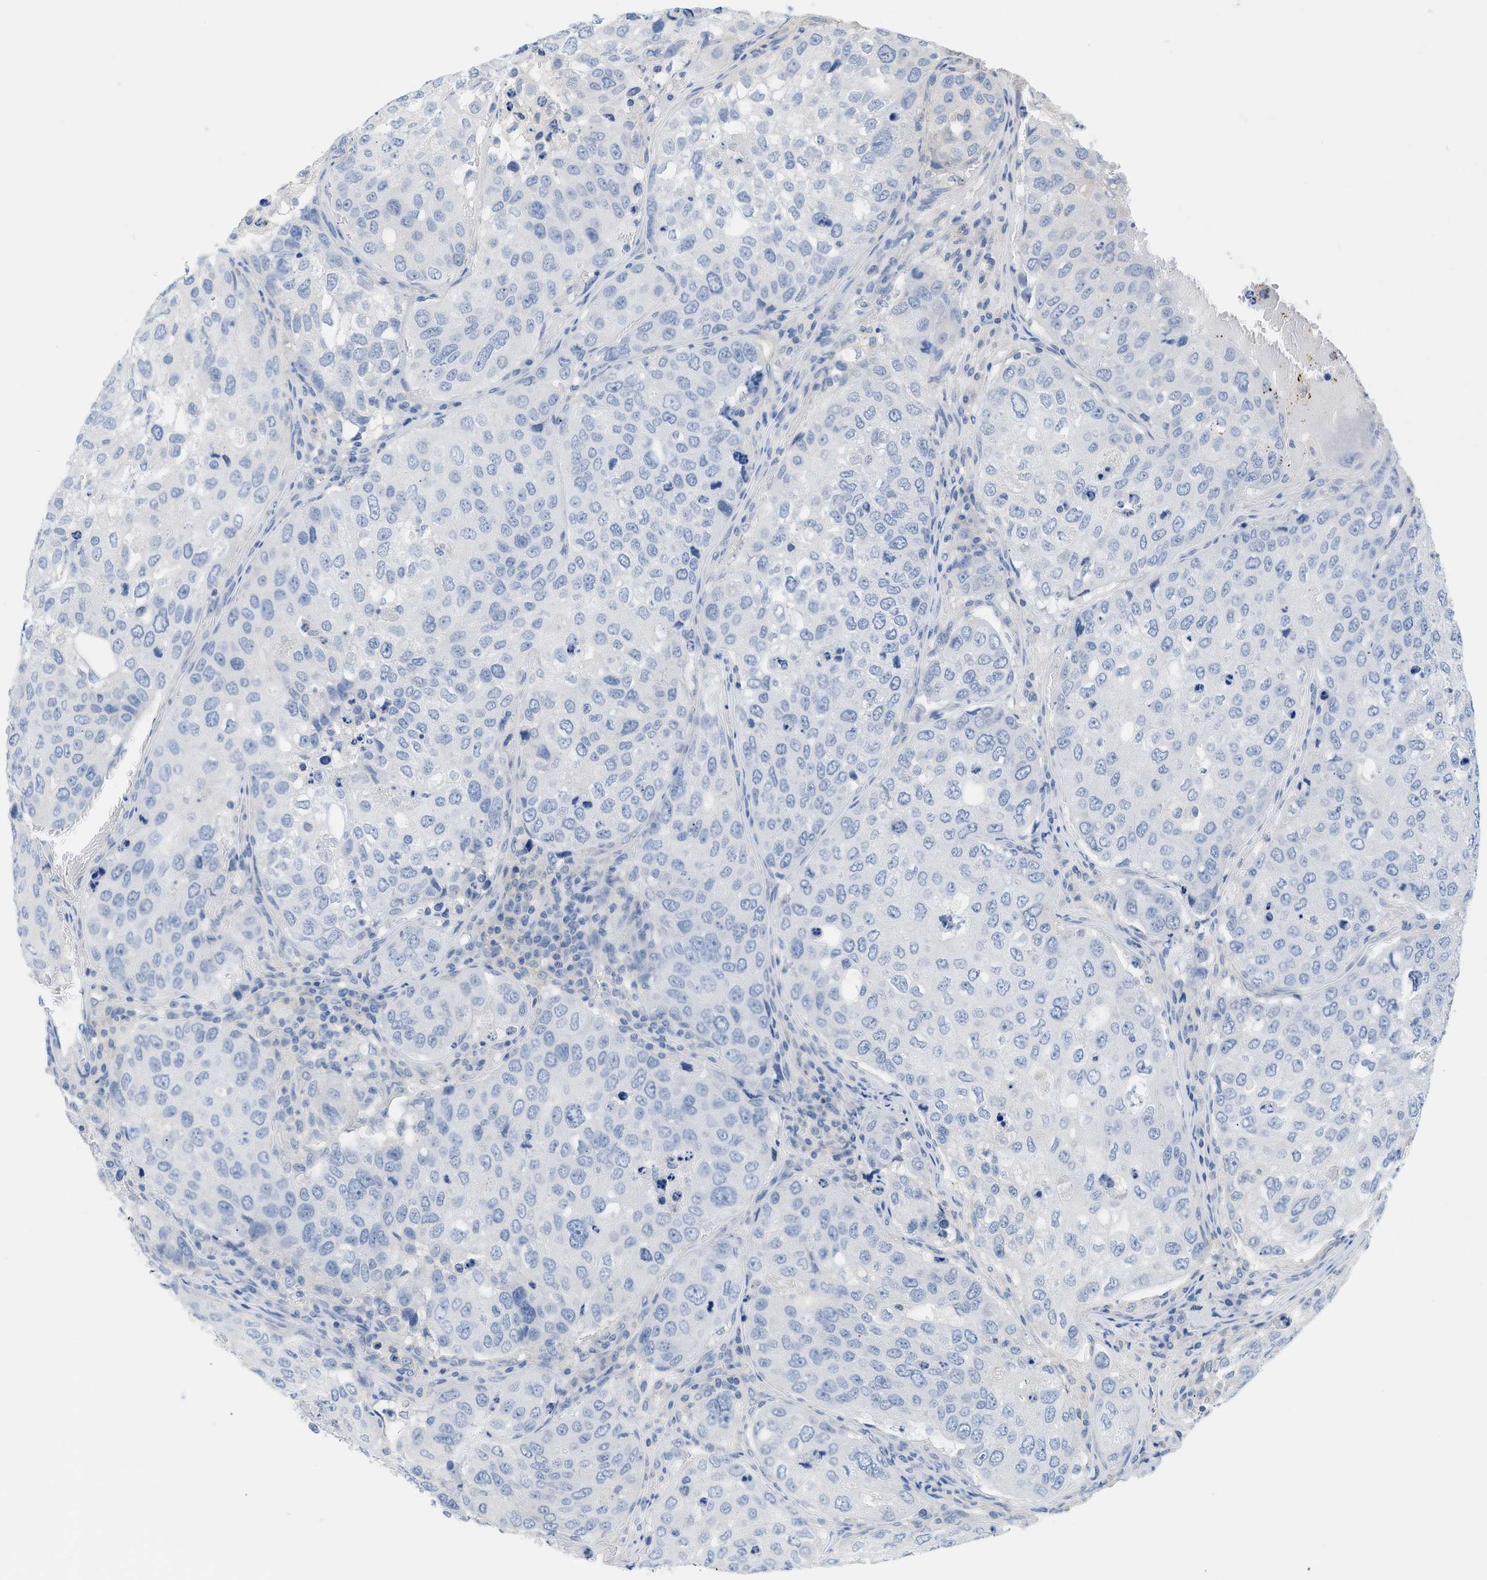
{"staining": {"intensity": "negative", "quantity": "none", "location": "none"}, "tissue": "urothelial cancer", "cell_type": "Tumor cells", "image_type": "cancer", "snomed": [{"axis": "morphology", "description": "Urothelial carcinoma, High grade"}, {"axis": "topography", "description": "Lymph node"}, {"axis": "topography", "description": "Urinary bladder"}], "caption": "Photomicrograph shows no protein expression in tumor cells of urothelial carcinoma (high-grade) tissue.", "gene": "PAPPA", "patient": {"sex": "male", "age": 51}}